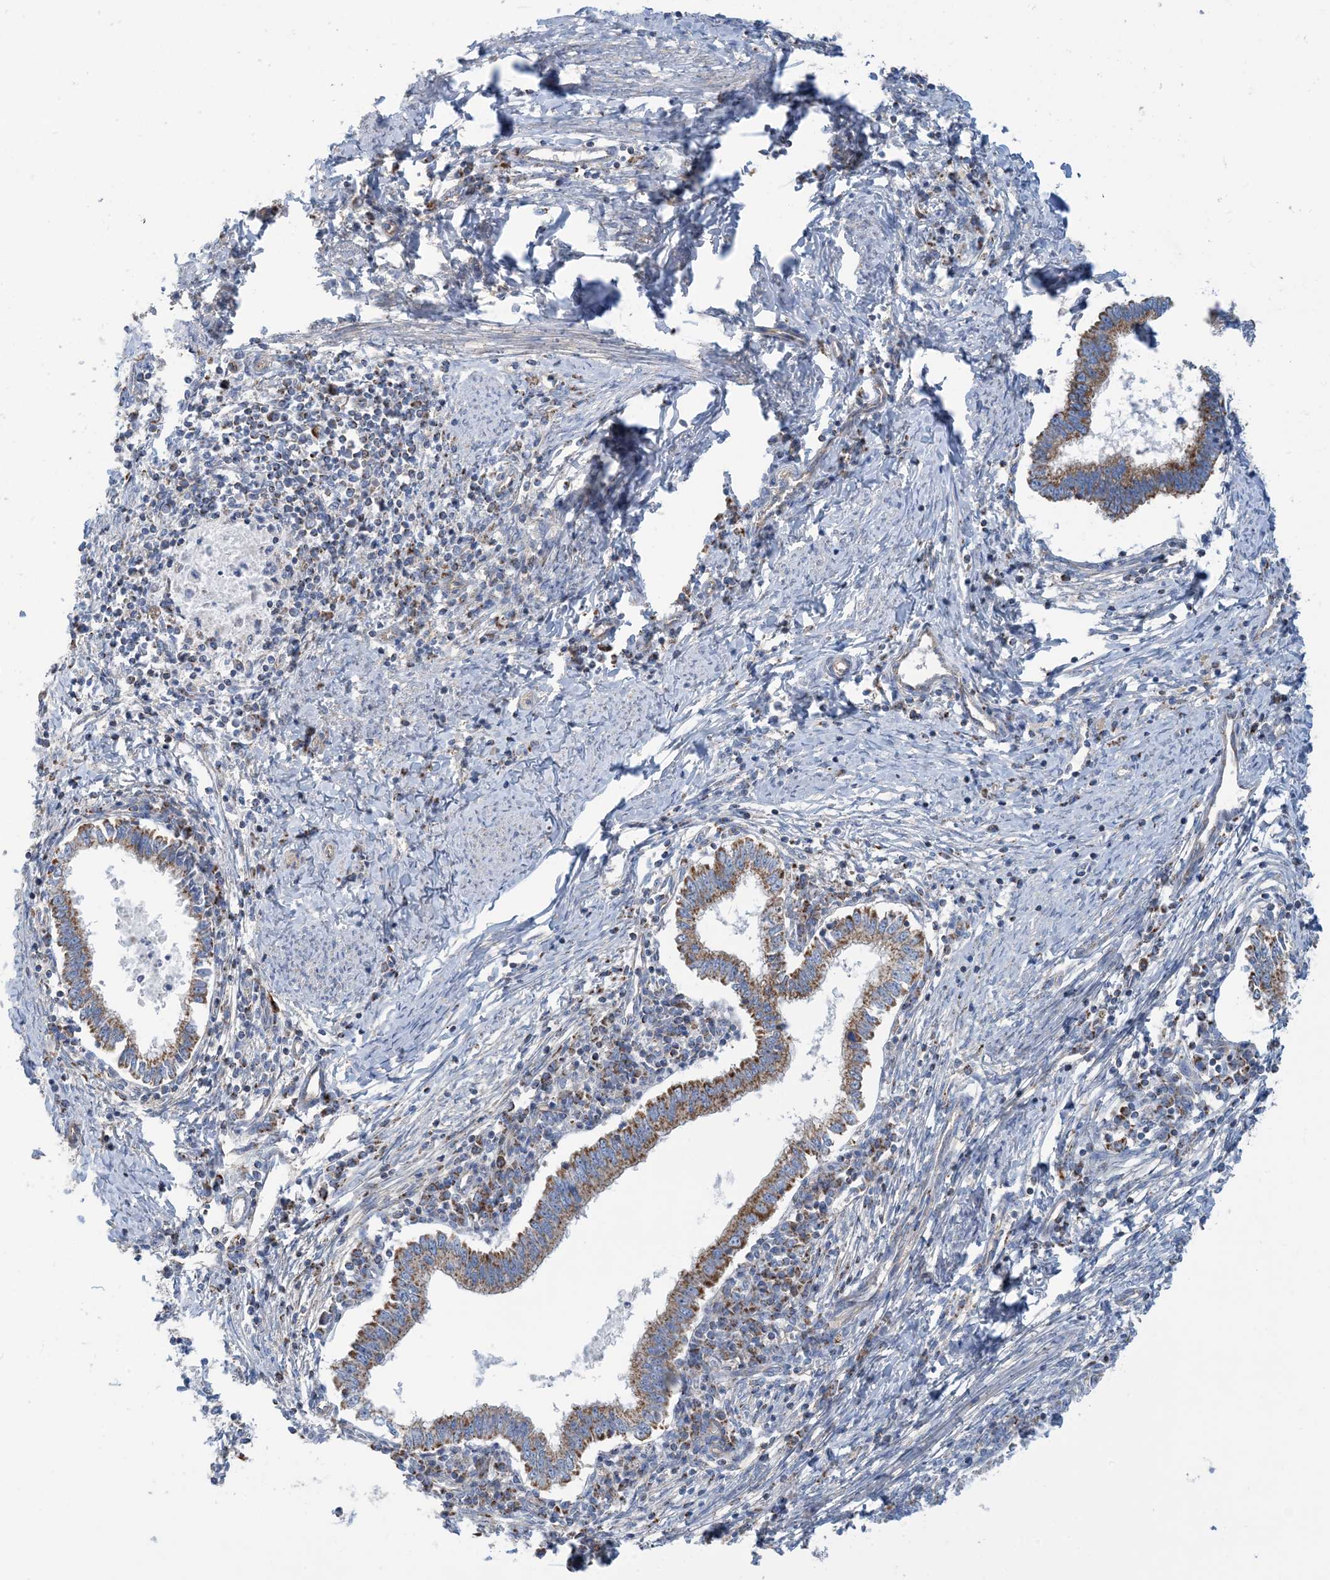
{"staining": {"intensity": "moderate", "quantity": ">75%", "location": "cytoplasmic/membranous"}, "tissue": "cervical cancer", "cell_type": "Tumor cells", "image_type": "cancer", "snomed": [{"axis": "morphology", "description": "Adenocarcinoma, NOS"}, {"axis": "topography", "description": "Cervix"}], "caption": "Cervical adenocarcinoma stained for a protein exhibits moderate cytoplasmic/membranous positivity in tumor cells.", "gene": "PHOSPHO2", "patient": {"sex": "female", "age": 36}}